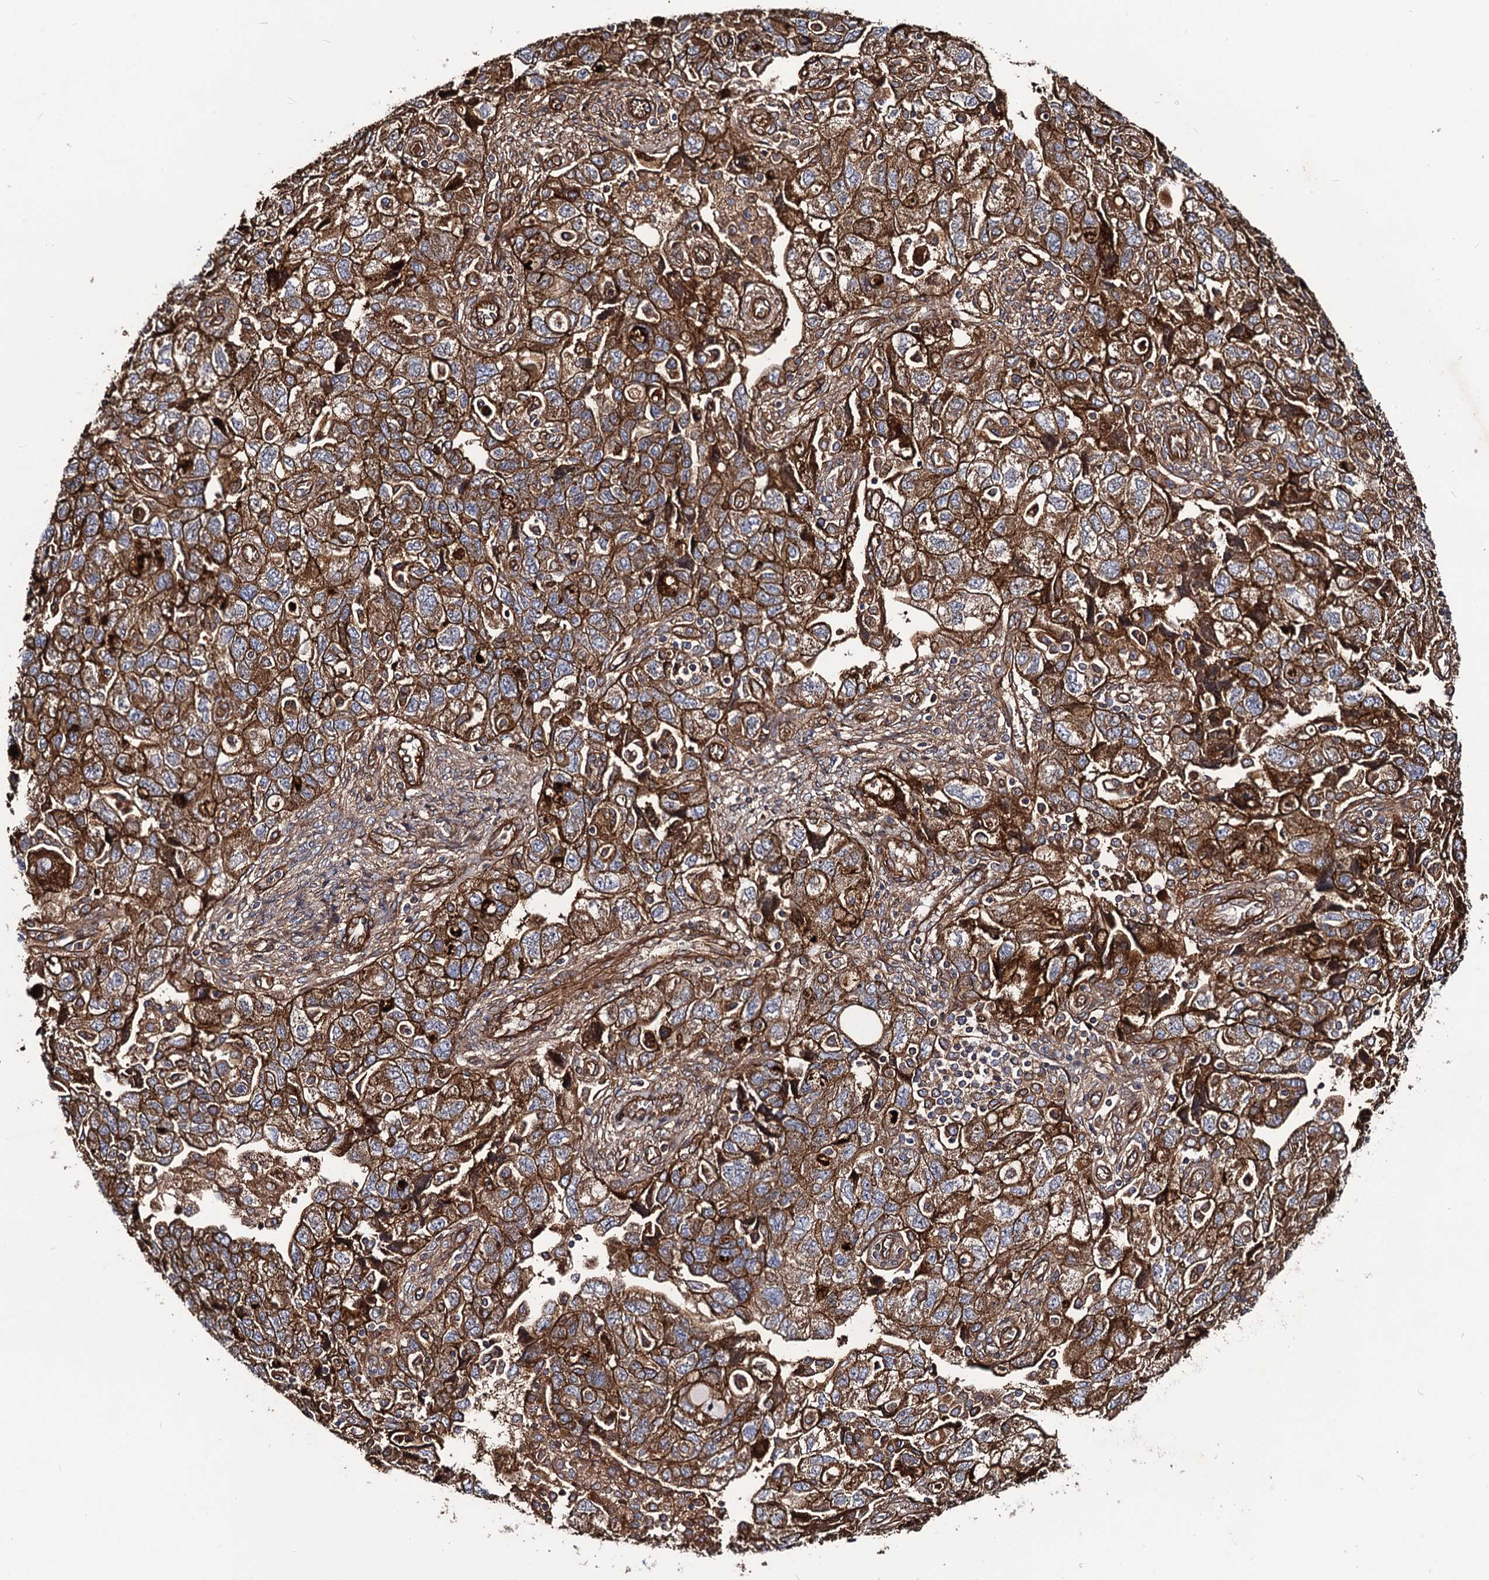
{"staining": {"intensity": "strong", "quantity": ">75%", "location": "cytoplasmic/membranous"}, "tissue": "ovarian cancer", "cell_type": "Tumor cells", "image_type": "cancer", "snomed": [{"axis": "morphology", "description": "Carcinoma, NOS"}, {"axis": "morphology", "description": "Cystadenocarcinoma, serous, NOS"}, {"axis": "topography", "description": "Ovary"}], "caption": "DAB immunohistochemical staining of ovarian cancer displays strong cytoplasmic/membranous protein staining in approximately >75% of tumor cells. The staining was performed using DAB, with brown indicating positive protein expression. Nuclei are stained blue with hematoxylin.", "gene": "CIP2A", "patient": {"sex": "female", "age": 69}}